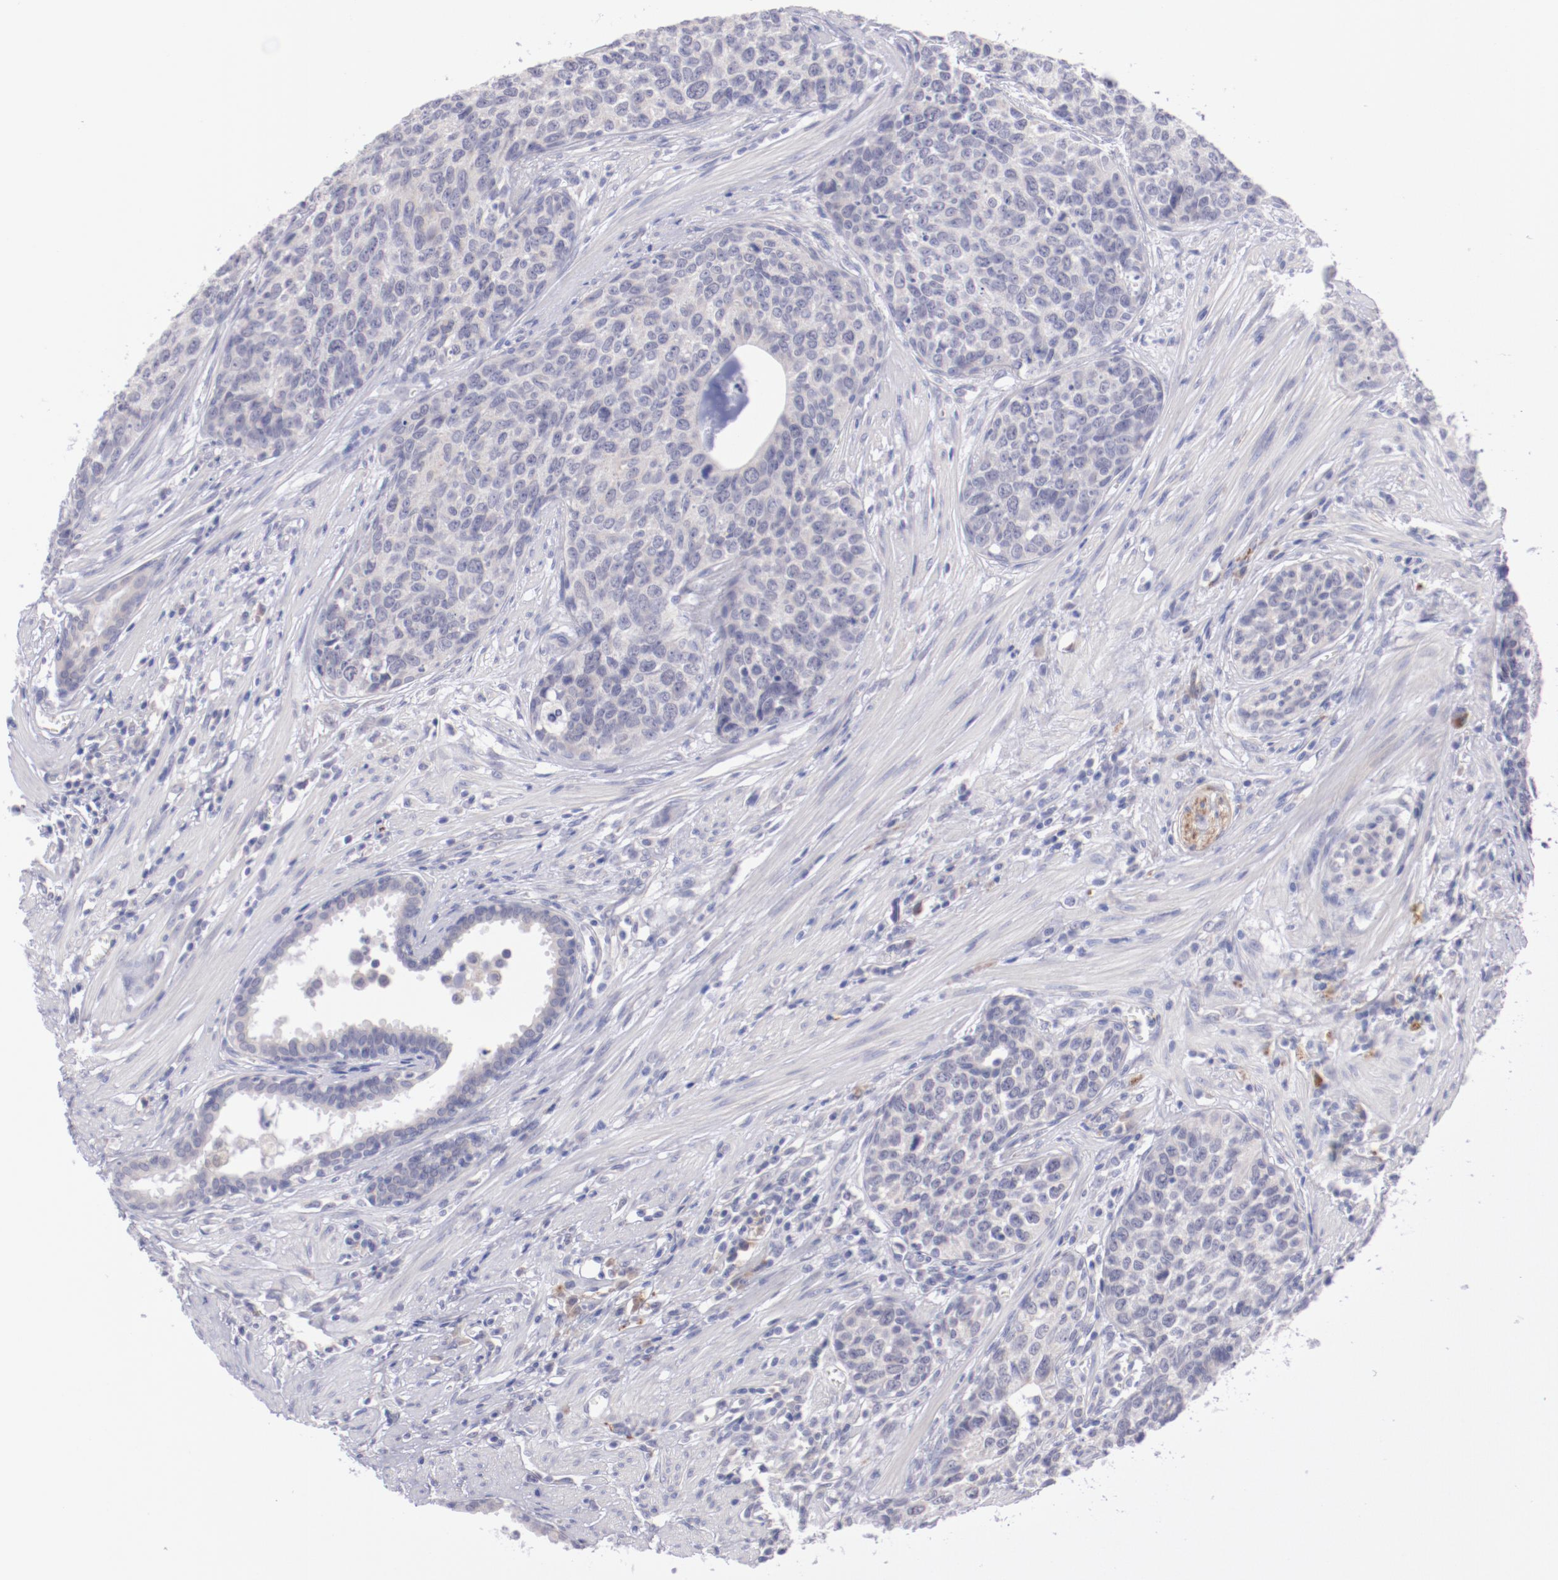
{"staining": {"intensity": "negative", "quantity": "none", "location": "none"}, "tissue": "urothelial cancer", "cell_type": "Tumor cells", "image_type": "cancer", "snomed": [{"axis": "morphology", "description": "Urothelial carcinoma, High grade"}, {"axis": "topography", "description": "Urinary bladder"}], "caption": "Tumor cells are negative for brown protein staining in urothelial cancer. The staining is performed using DAB (3,3'-diaminobenzidine) brown chromogen with nuclei counter-stained in using hematoxylin.", "gene": "TRAF3", "patient": {"sex": "male", "age": 81}}